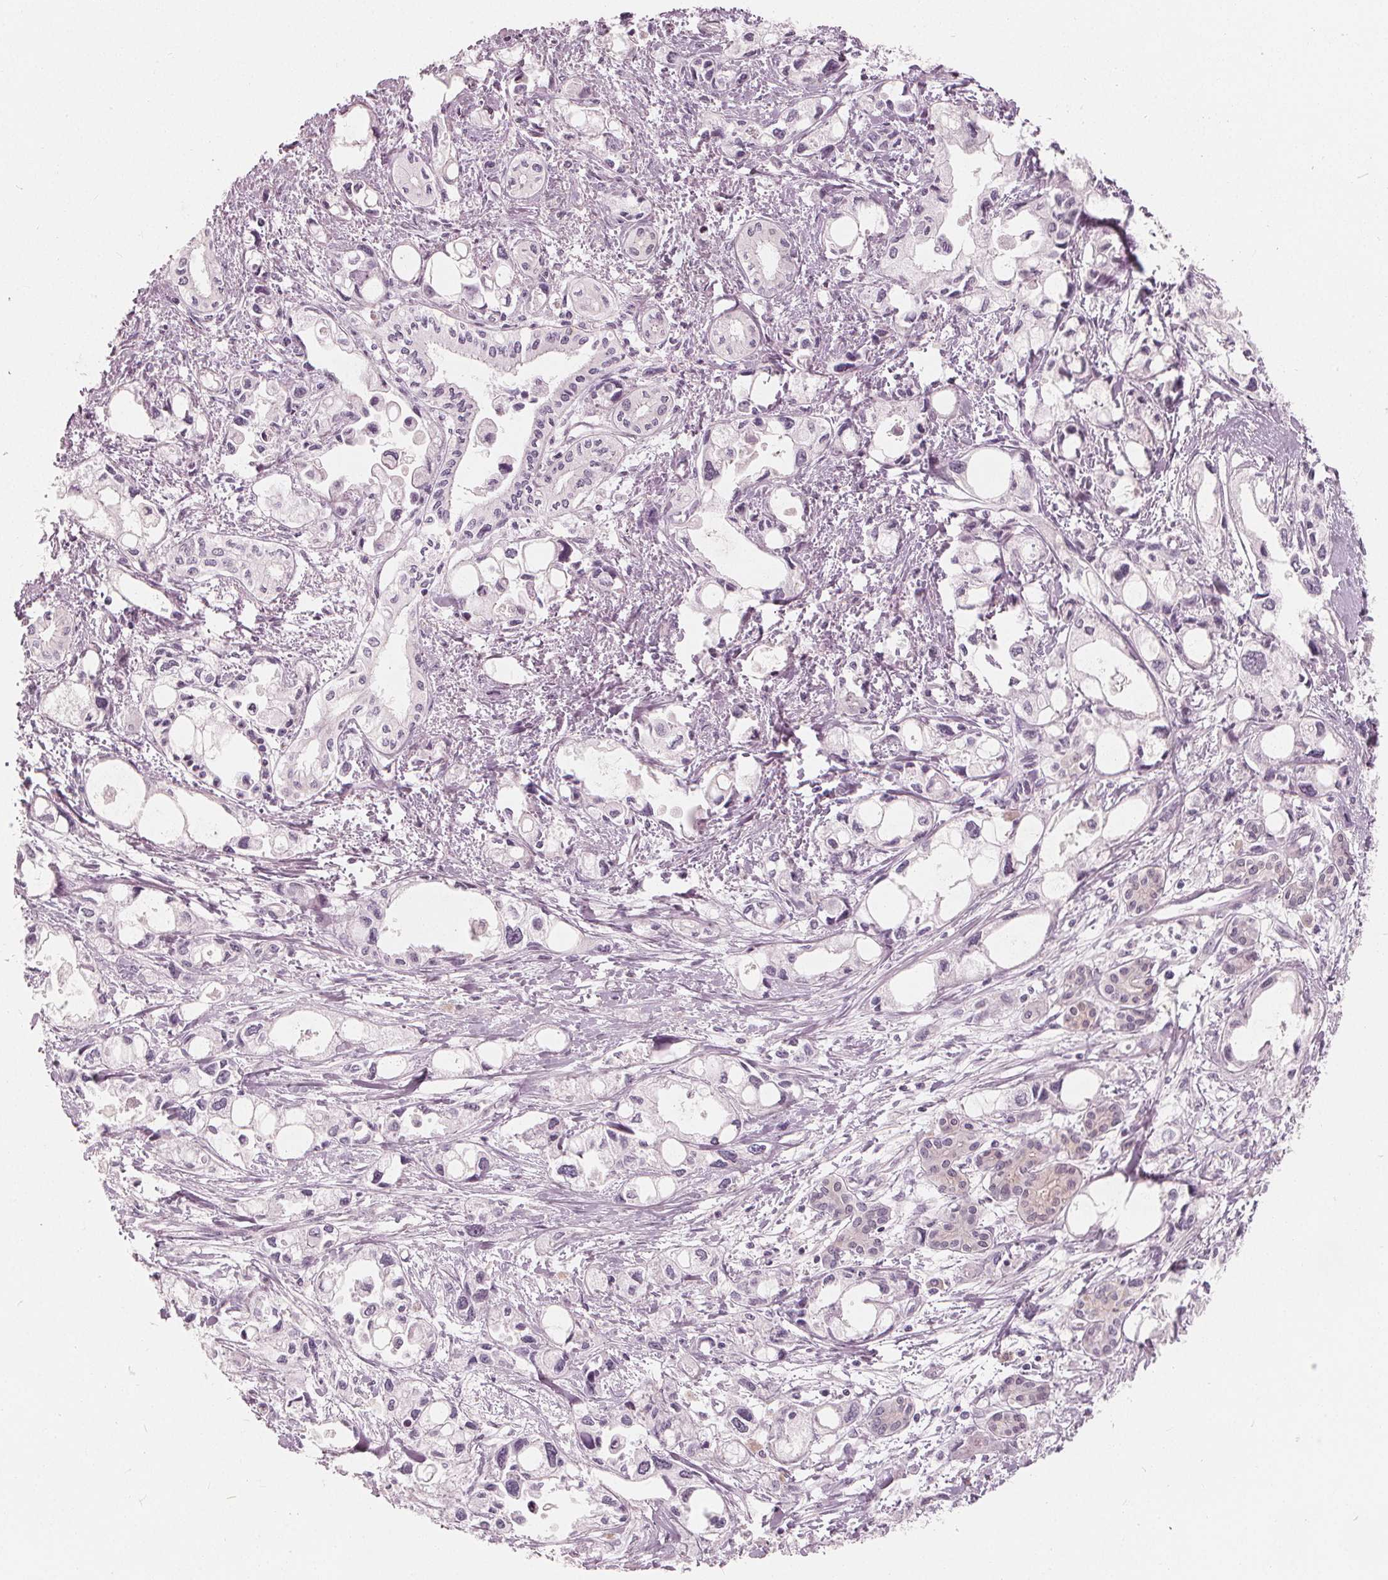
{"staining": {"intensity": "negative", "quantity": "none", "location": "none"}, "tissue": "pancreatic cancer", "cell_type": "Tumor cells", "image_type": "cancer", "snomed": [{"axis": "morphology", "description": "Adenocarcinoma, NOS"}, {"axis": "topography", "description": "Pancreas"}], "caption": "Pancreatic adenocarcinoma was stained to show a protein in brown. There is no significant expression in tumor cells.", "gene": "SAT2", "patient": {"sex": "female", "age": 61}}